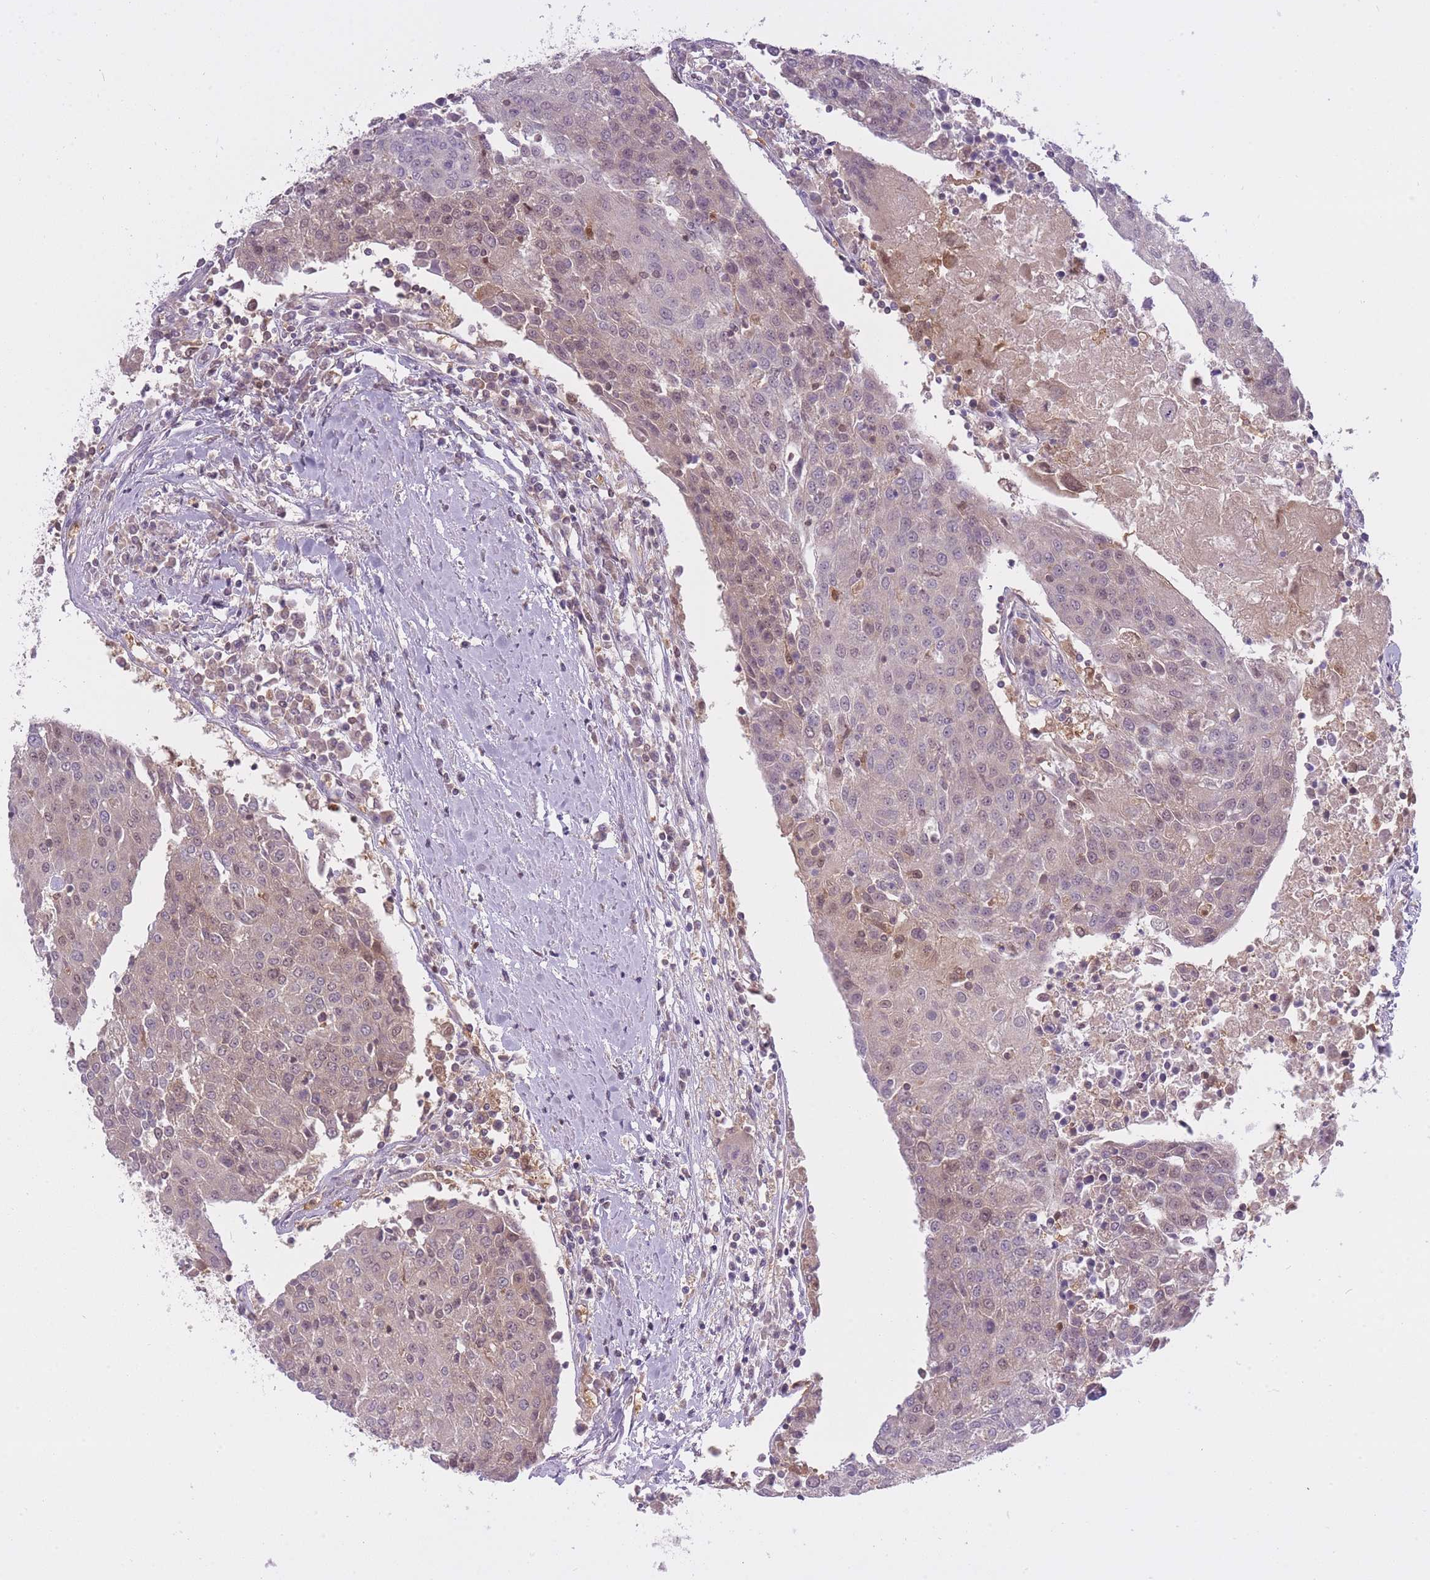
{"staining": {"intensity": "weak", "quantity": "25%-75%", "location": "cytoplasmic/membranous,nuclear"}, "tissue": "urothelial cancer", "cell_type": "Tumor cells", "image_type": "cancer", "snomed": [{"axis": "morphology", "description": "Urothelial carcinoma, High grade"}, {"axis": "topography", "description": "Urinary bladder"}], "caption": "Protein expression analysis of urothelial cancer exhibits weak cytoplasmic/membranous and nuclear staining in approximately 25%-75% of tumor cells.", "gene": "CXorf38", "patient": {"sex": "female", "age": 85}}